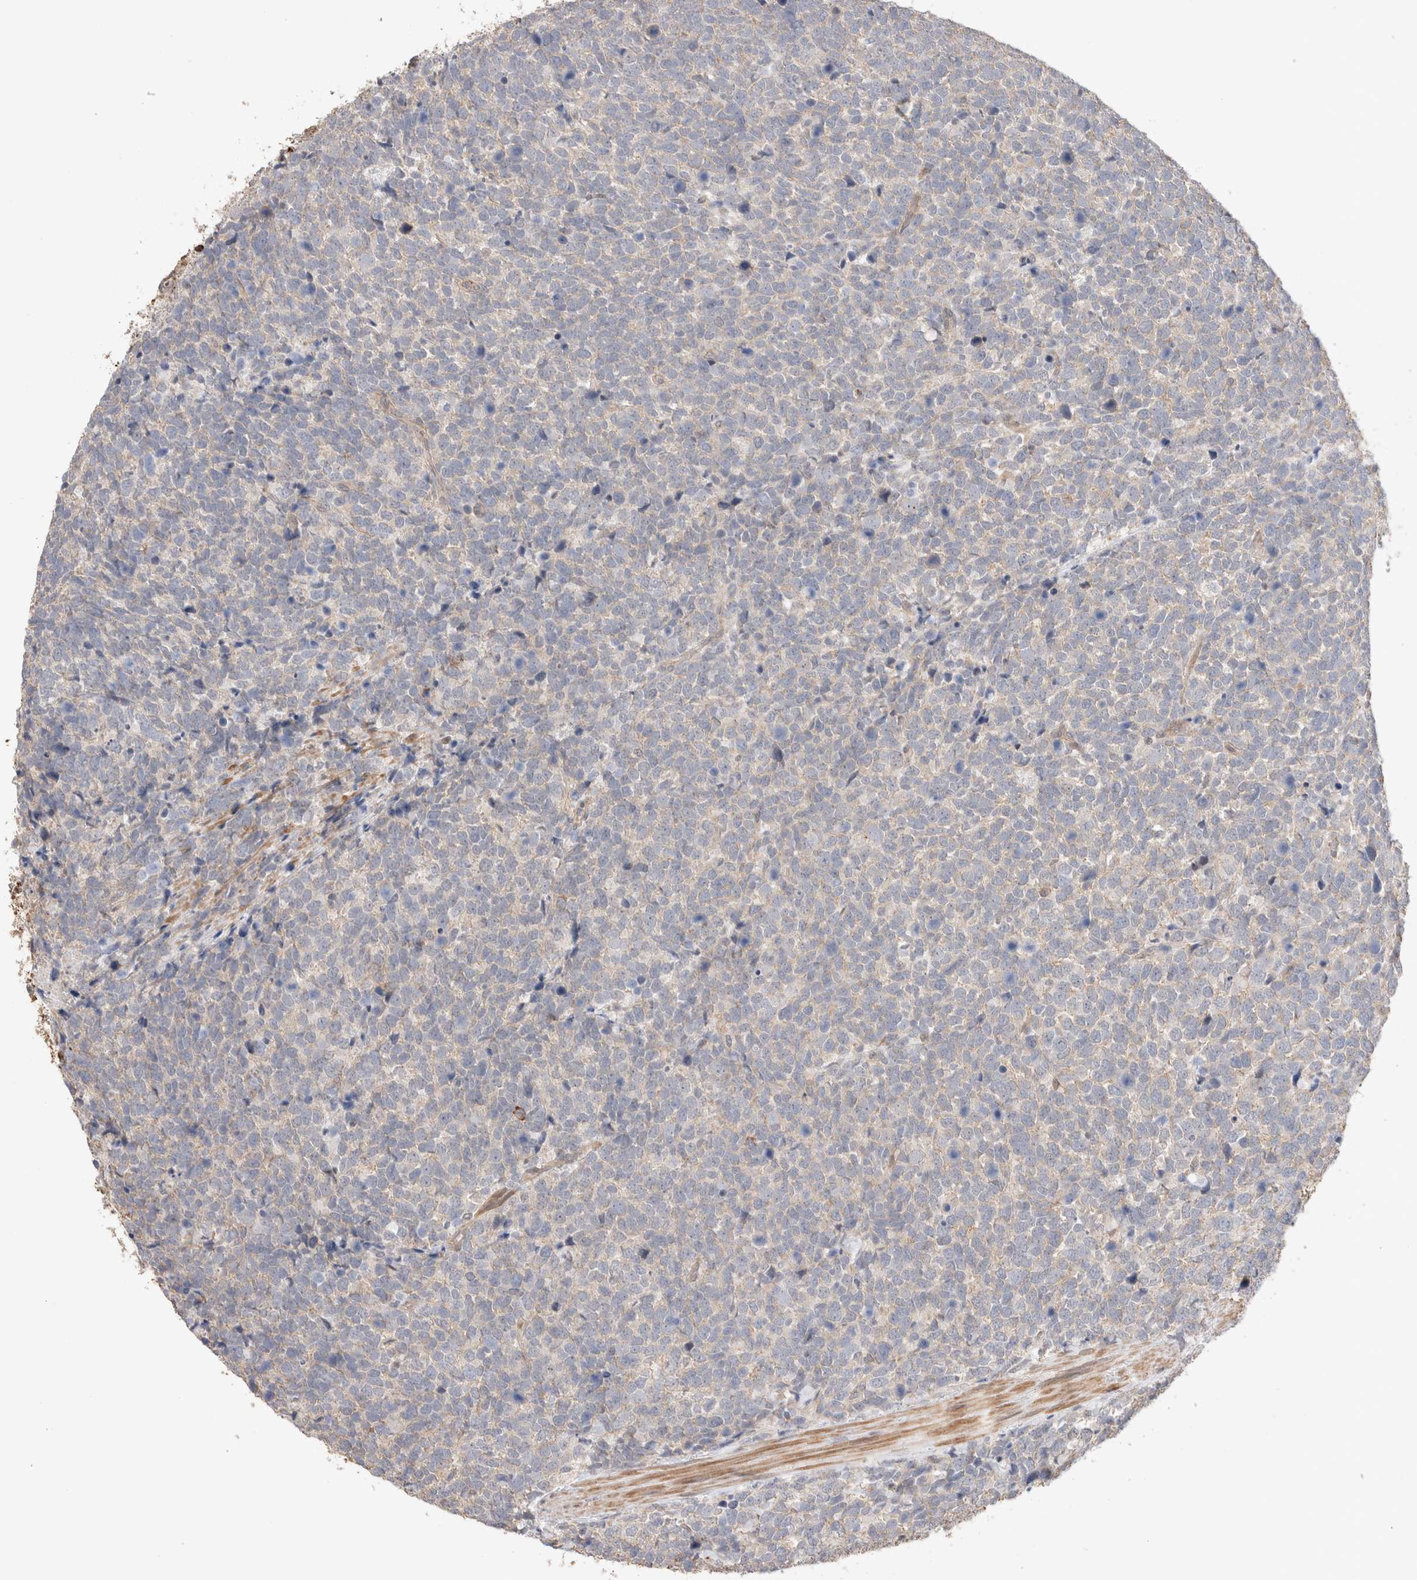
{"staining": {"intensity": "negative", "quantity": "none", "location": "none"}, "tissue": "urothelial cancer", "cell_type": "Tumor cells", "image_type": "cancer", "snomed": [{"axis": "morphology", "description": "Urothelial carcinoma, High grade"}, {"axis": "topography", "description": "Urinary bladder"}], "caption": "There is no significant staining in tumor cells of urothelial cancer.", "gene": "ZNF704", "patient": {"sex": "female", "age": 82}}